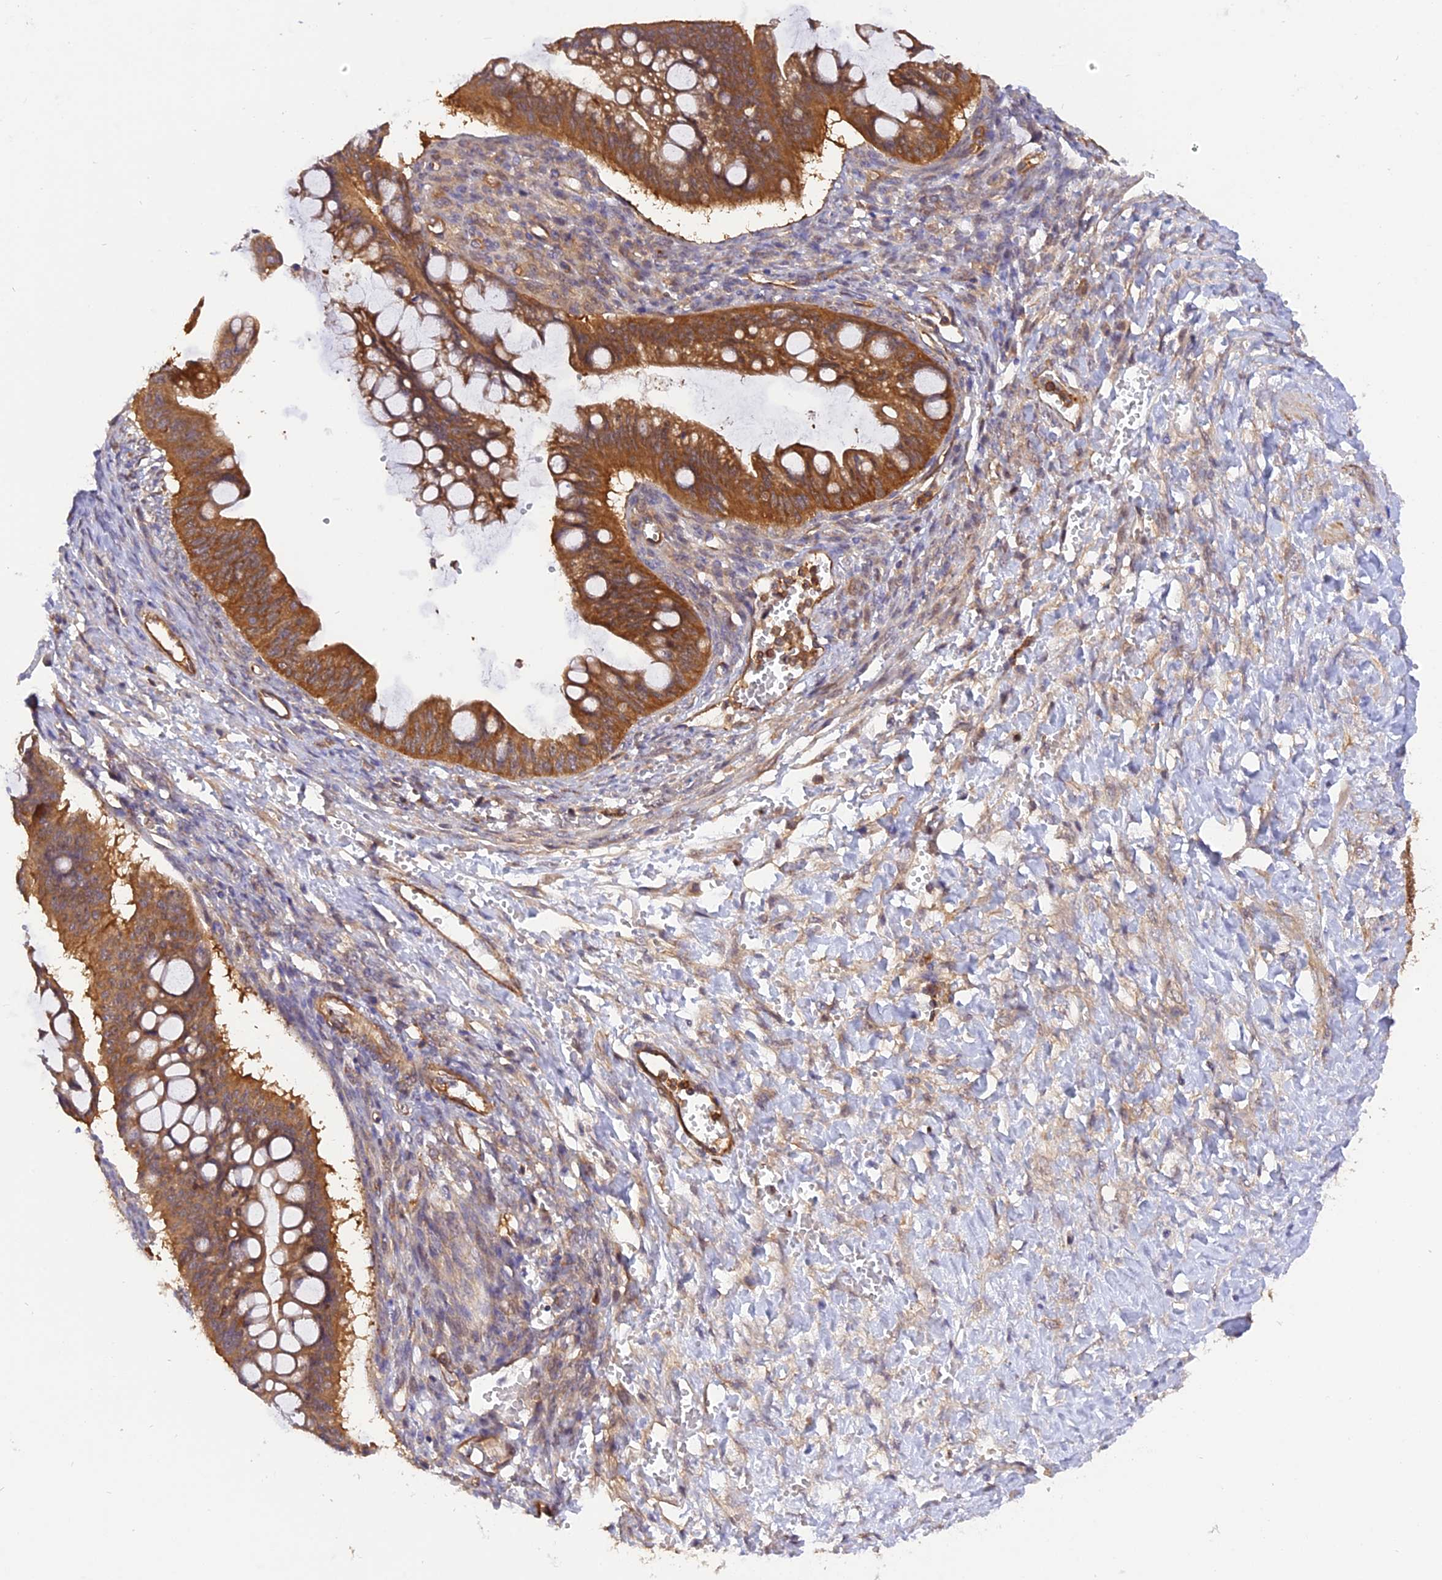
{"staining": {"intensity": "moderate", "quantity": ">75%", "location": "cytoplasmic/membranous"}, "tissue": "ovarian cancer", "cell_type": "Tumor cells", "image_type": "cancer", "snomed": [{"axis": "morphology", "description": "Cystadenocarcinoma, mucinous, NOS"}, {"axis": "topography", "description": "Ovary"}], "caption": "Ovarian cancer stained with immunohistochemistry exhibits moderate cytoplasmic/membranous expression in approximately >75% of tumor cells. Nuclei are stained in blue.", "gene": "C5orf22", "patient": {"sex": "female", "age": 73}}